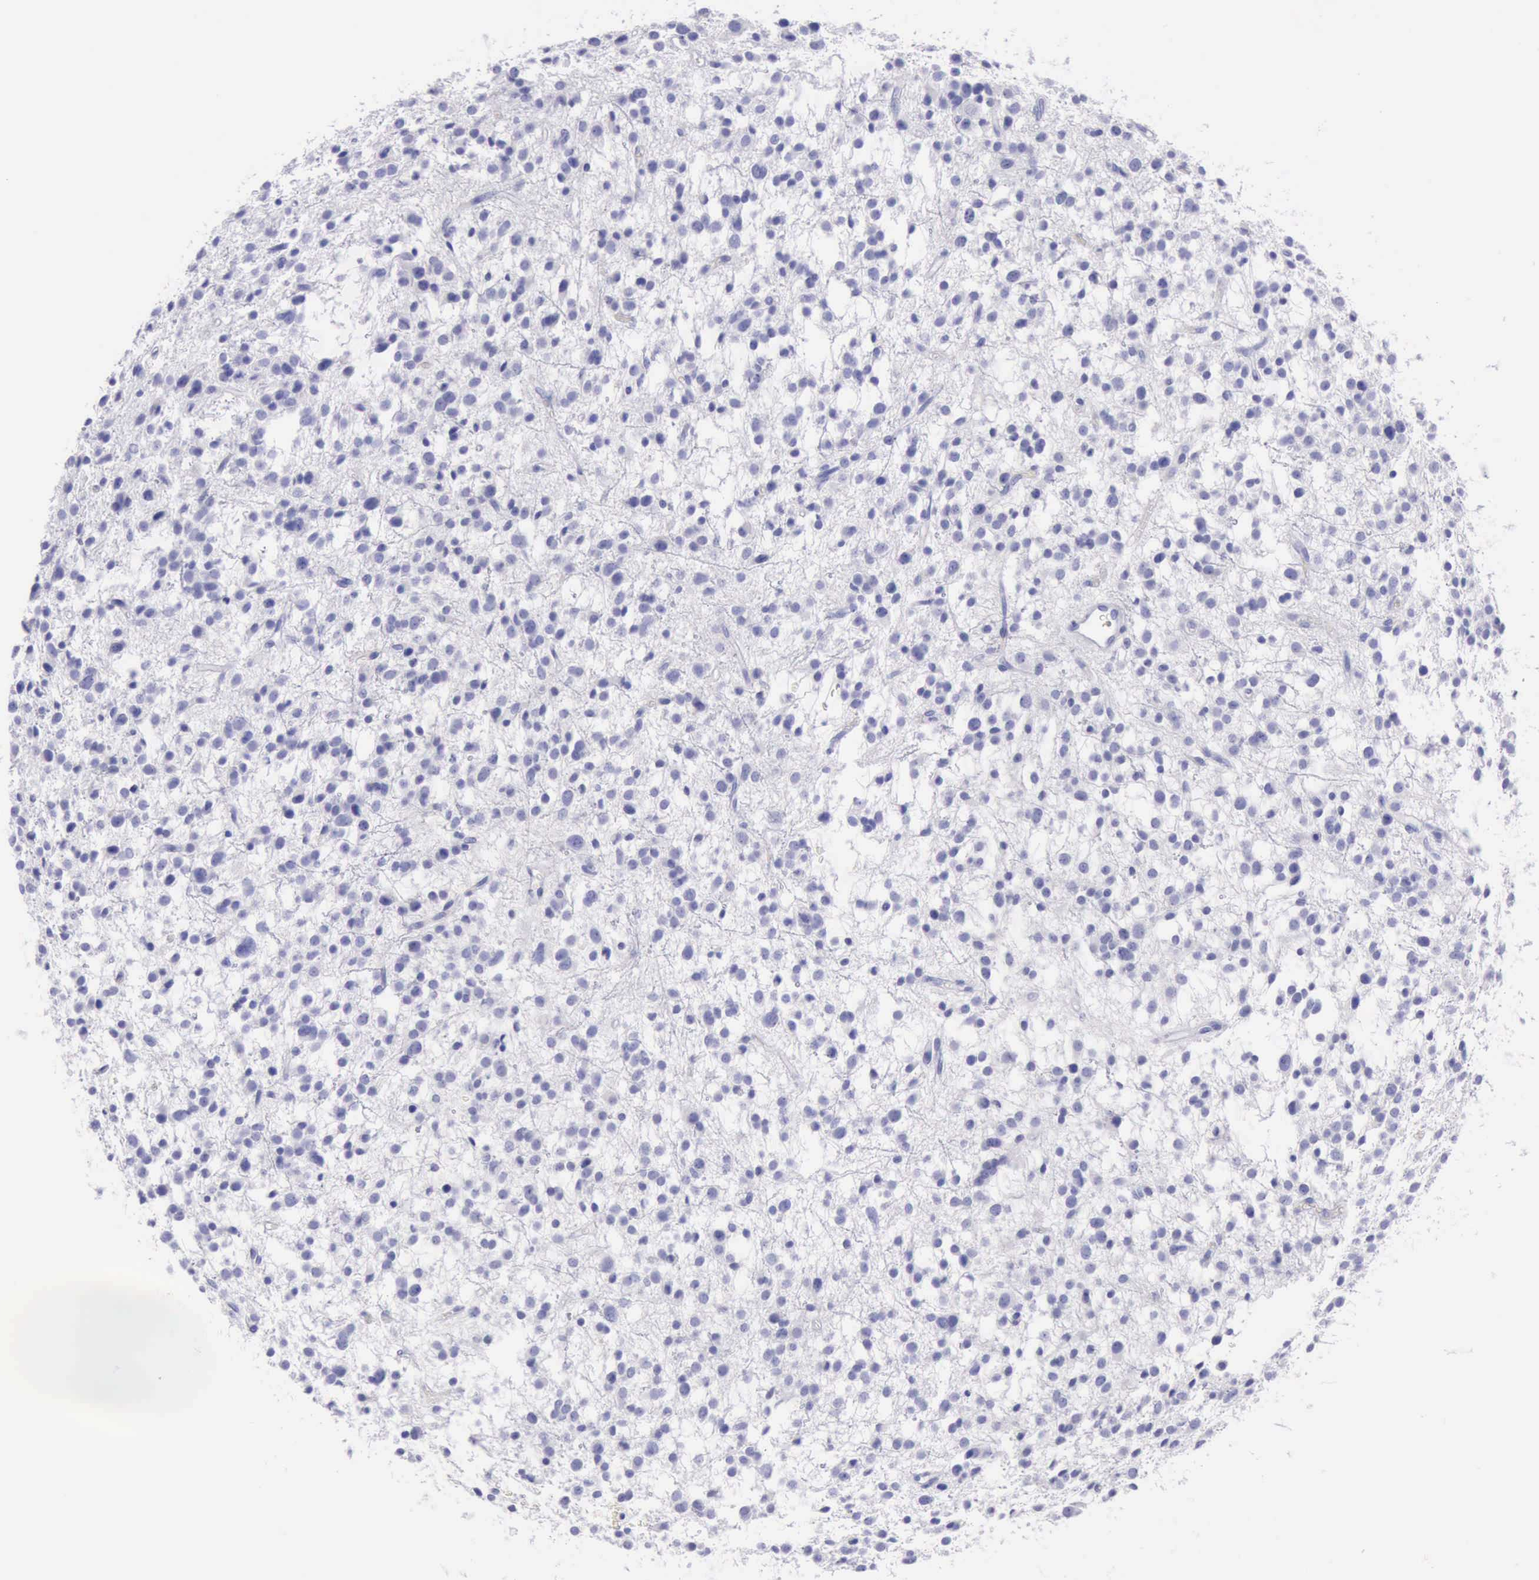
{"staining": {"intensity": "negative", "quantity": "none", "location": "none"}, "tissue": "glioma", "cell_type": "Tumor cells", "image_type": "cancer", "snomed": [{"axis": "morphology", "description": "Glioma, malignant, Low grade"}, {"axis": "topography", "description": "Brain"}], "caption": "High power microscopy image of an IHC photomicrograph of malignant glioma (low-grade), revealing no significant expression in tumor cells.", "gene": "KRT8", "patient": {"sex": "female", "age": 36}}